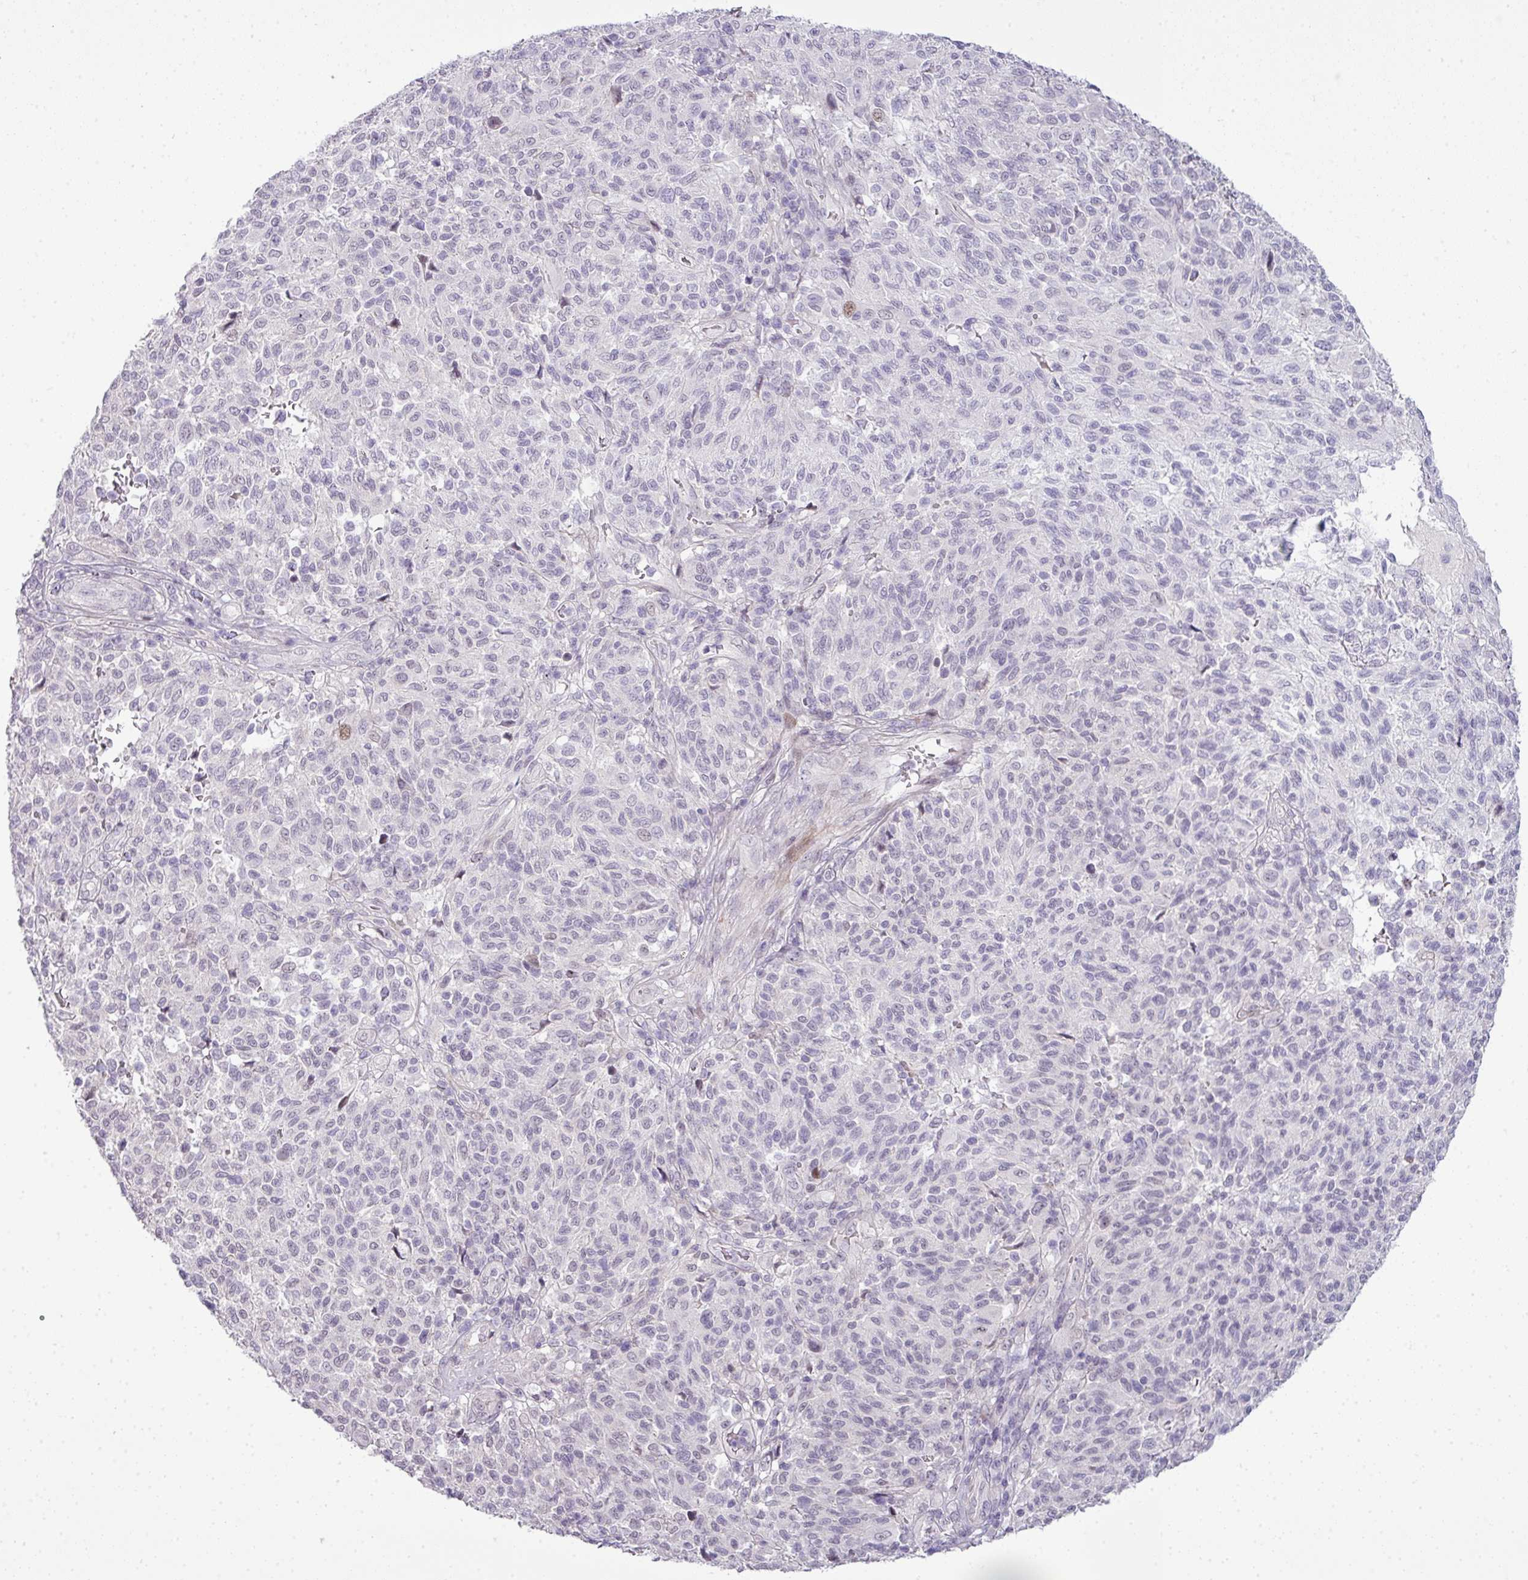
{"staining": {"intensity": "moderate", "quantity": "<25%", "location": "nuclear"}, "tissue": "melanoma", "cell_type": "Tumor cells", "image_type": "cancer", "snomed": [{"axis": "morphology", "description": "Malignant melanoma, NOS"}, {"axis": "topography", "description": "Skin"}], "caption": "Moderate nuclear protein positivity is seen in approximately <25% of tumor cells in melanoma.", "gene": "ZNF688", "patient": {"sex": "male", "age": 66}}